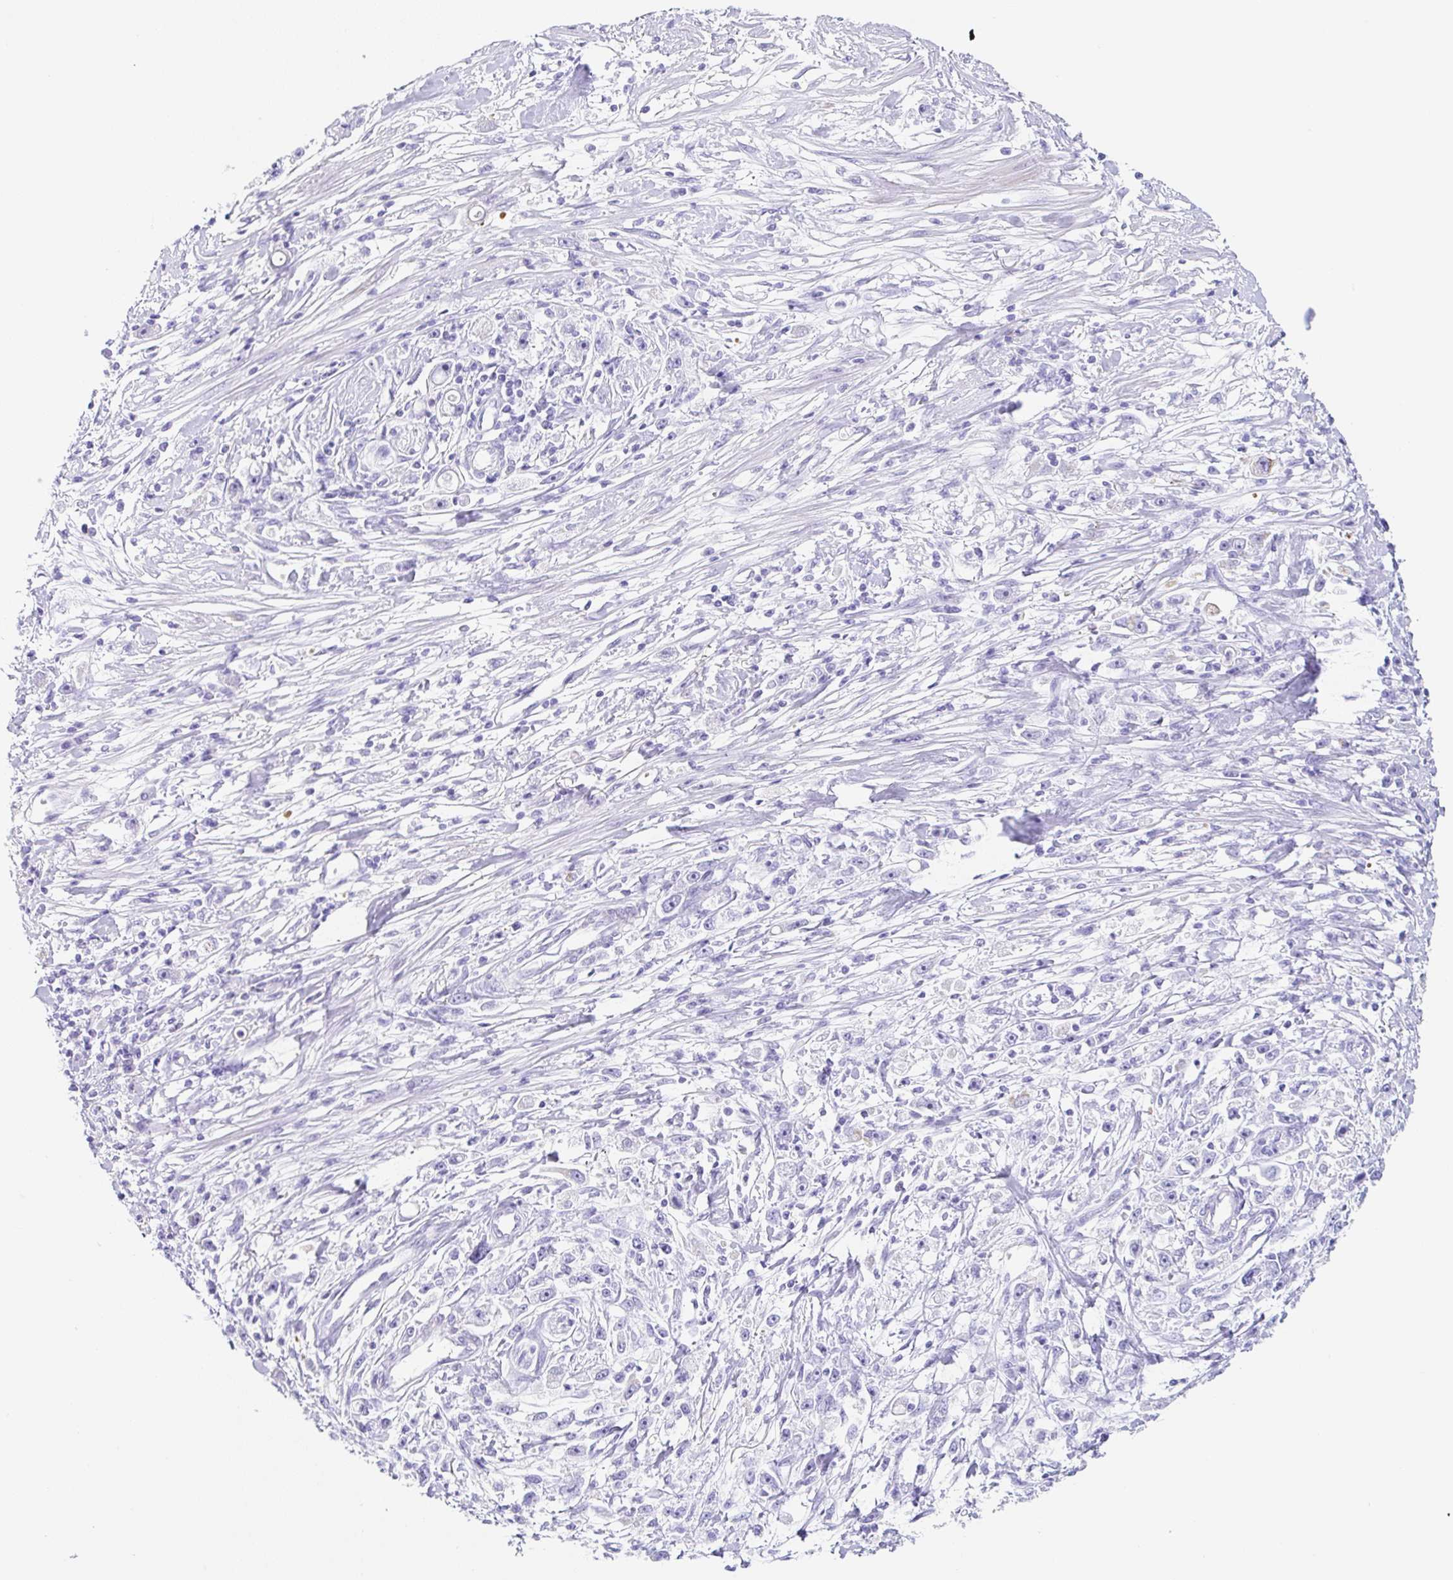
{"staining": {"intensity": "negative", "quantity": "none", "location": "none"}, "tissue": "stomach cancer", "cell_type": "Tumor cells", "image_type": "cancer", "snomed": [{"axis": "morphology", "description": "Adenocarcinoma, NOS"}, {"axis": "topography", "description": "Stomach"}], "caption": "There is no significant staining in tumor cells of stomach cancer.", "gene": "CLDND2", "patient": {"sex": "female", "age": 59}}